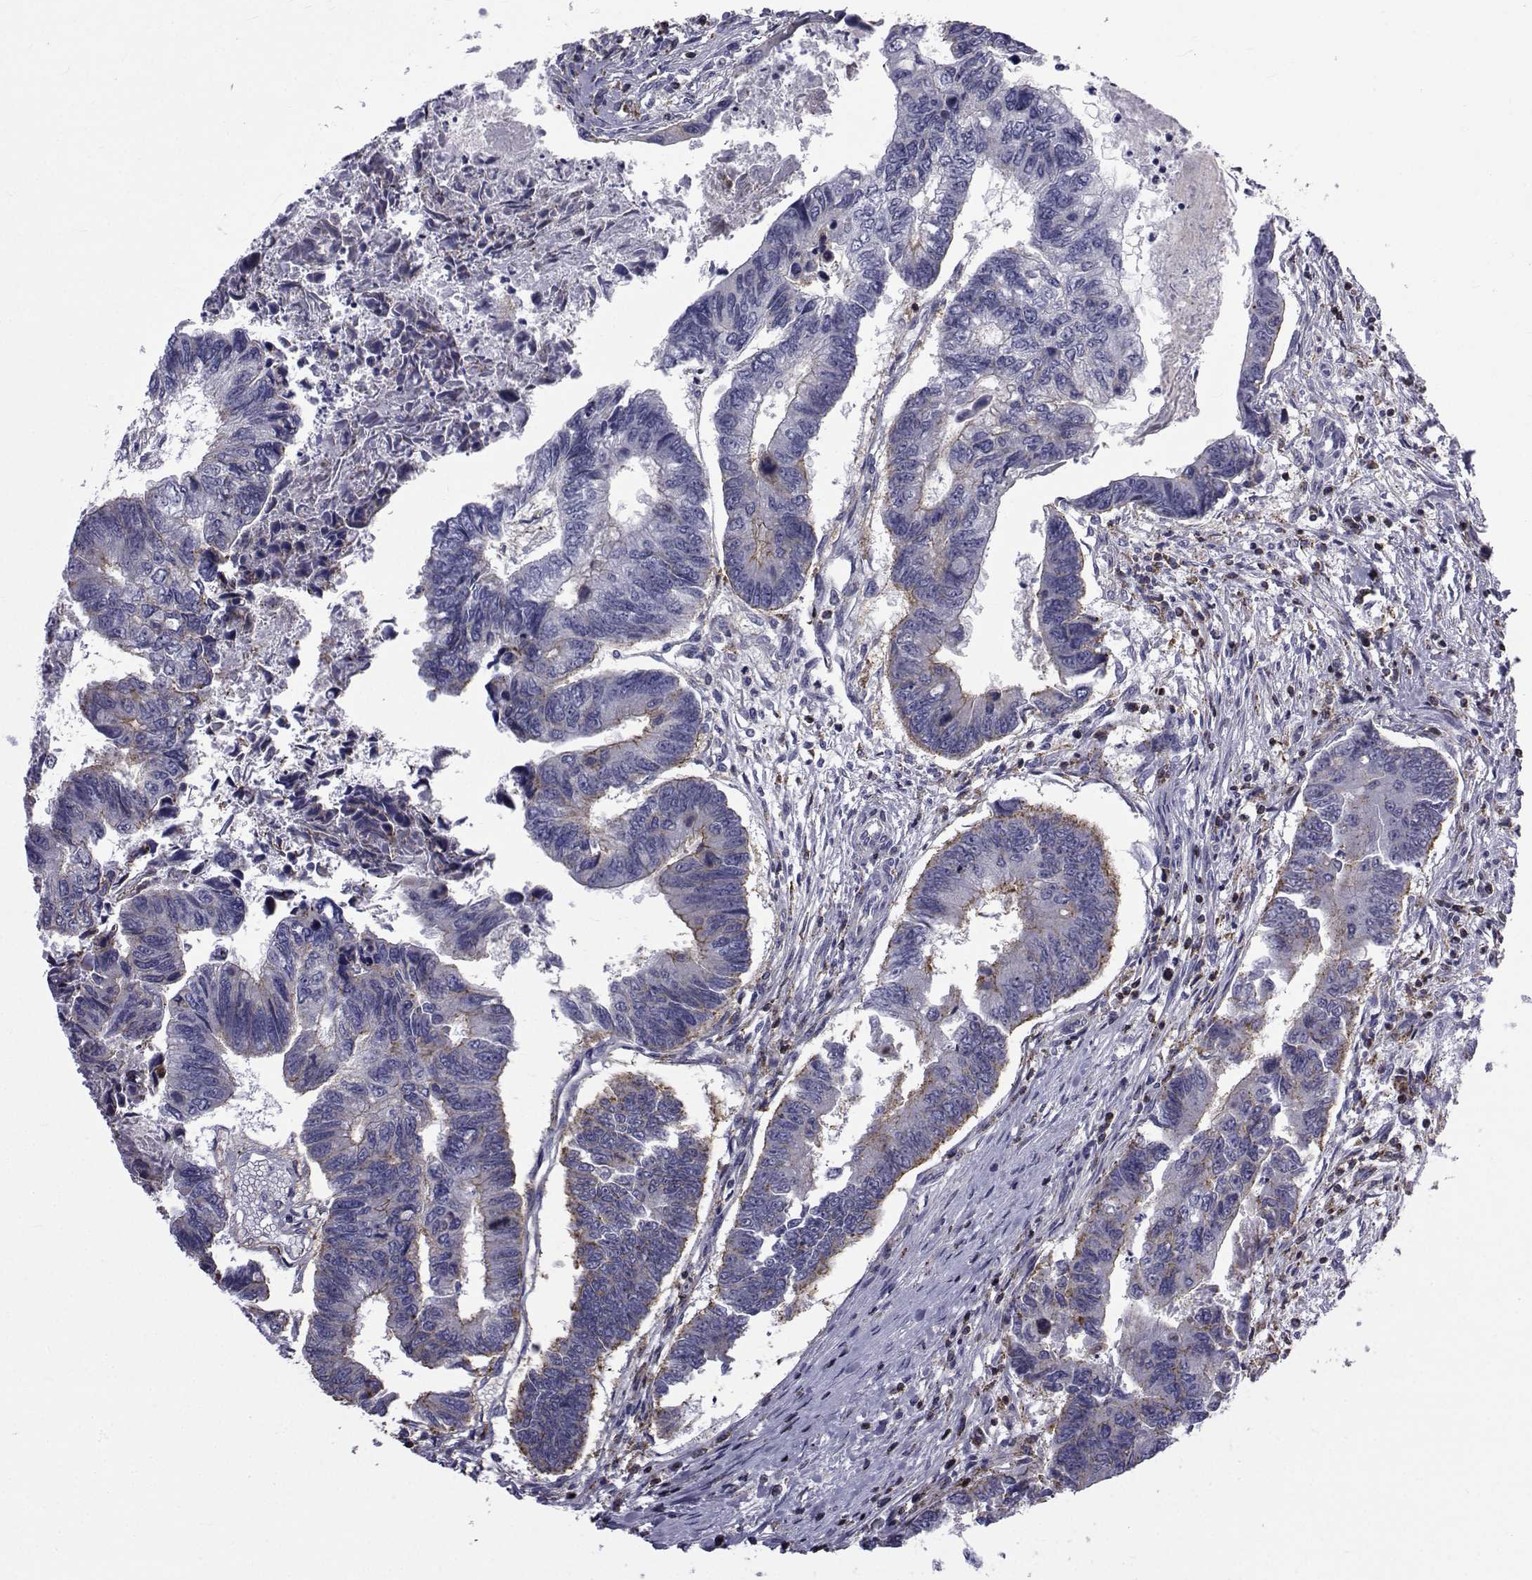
{"staining": {"intensity": "moderate", "quantity": "25%-75%", "location": "cytoplasmic/membranous"}, "tissue": "colorectal cancer", "cell_type": "Tumor cells", "image_type": "cancer", "snomed": [{"axis": "morphology", "description": "Adenocarcinoma, NOS"}, {"axis": "topography", "description": "Colon"}], "caption": "Brown immunohistochemical staining in human colorectal cancer (adenocarcinoma) displays moderate cytoplasmic/membranous expression in about 25%-75% of tumor cells. (DAB = brown stain, brightfield microscopy at high magnification).", "gene": "PDE6H", "patient": {"sex": "female", "age": 65}}